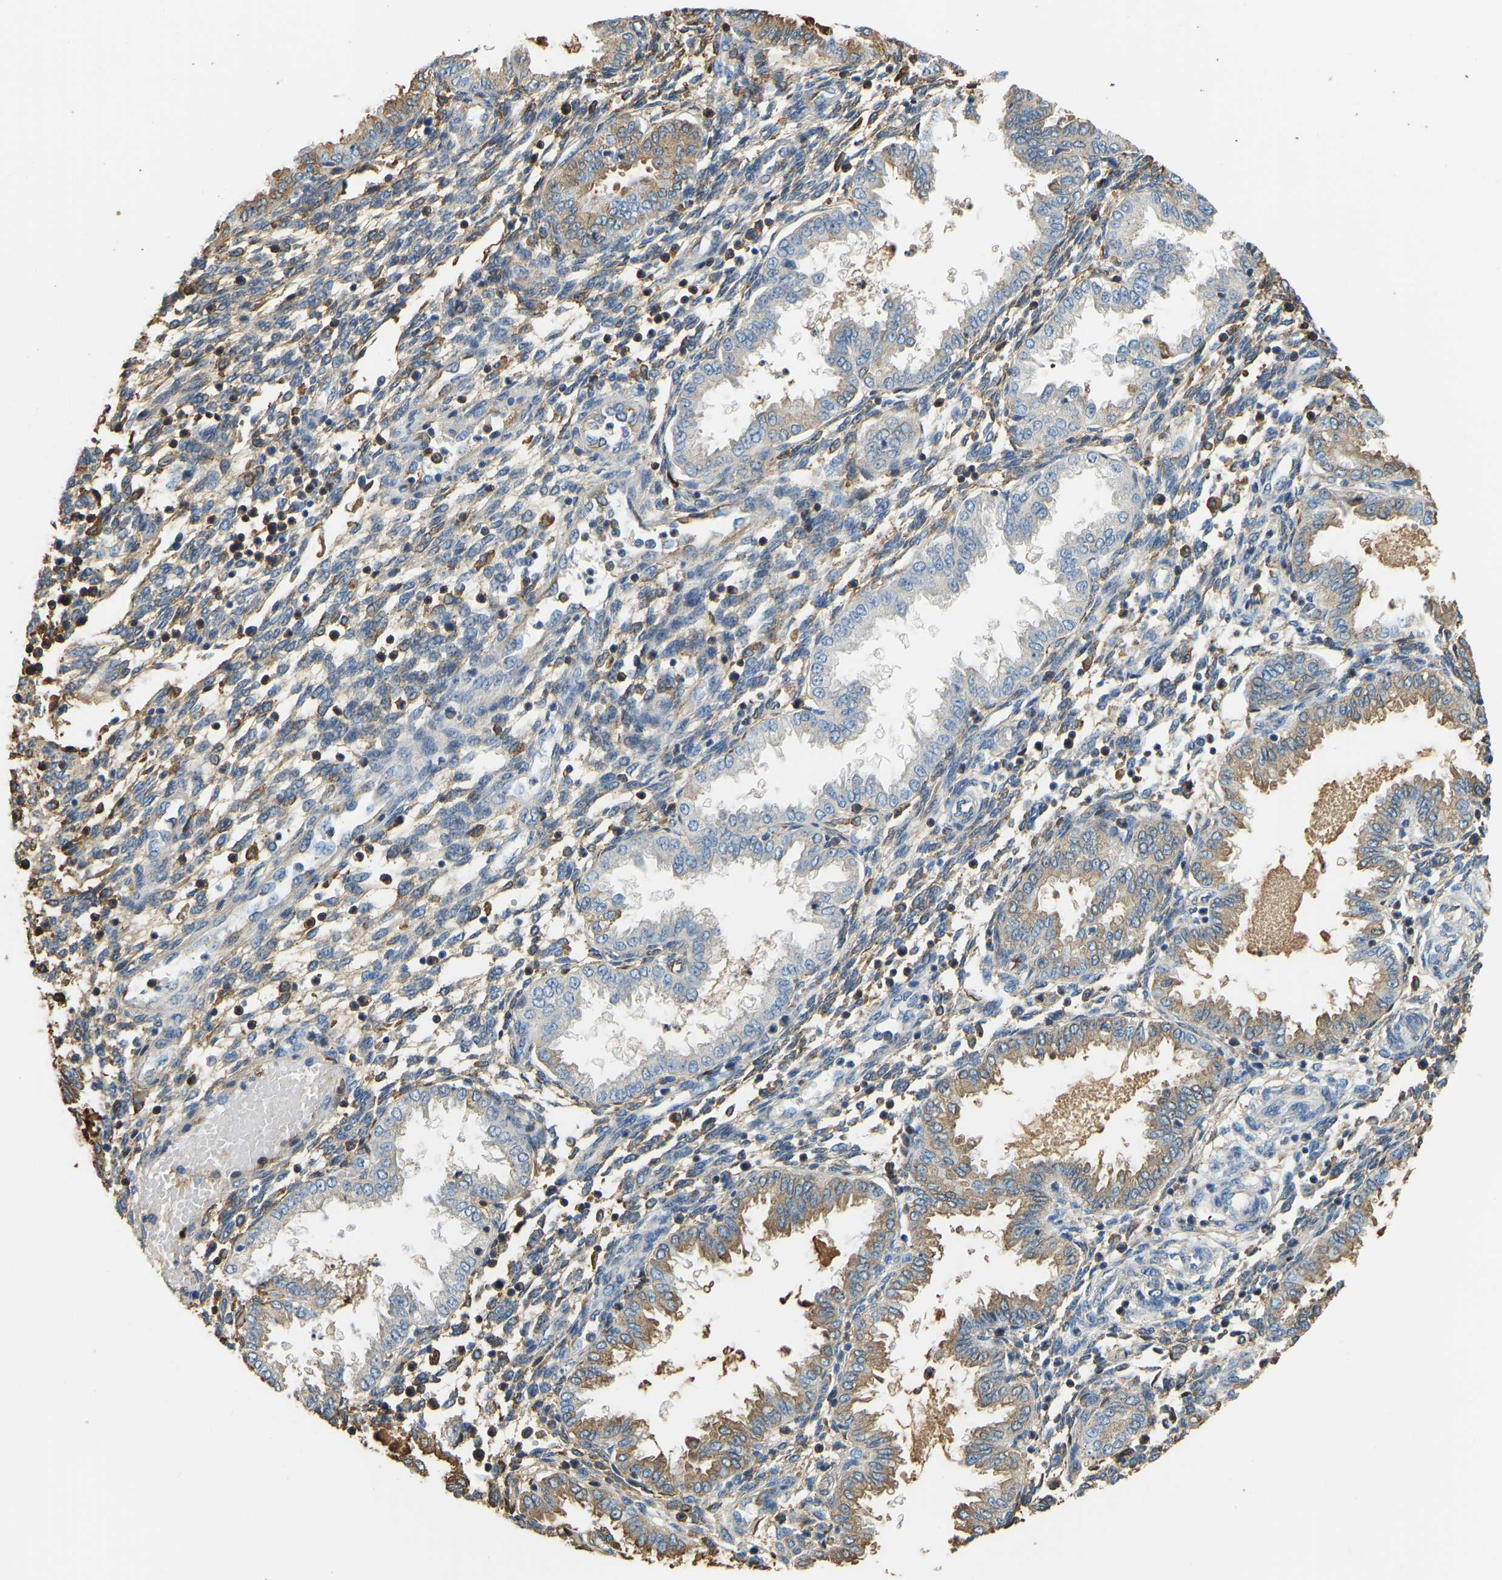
{"staining": {"intensity": "negative", "quantity": "none", "location": "none"}, "tissue": "endometrium", "cell_type": "Cells in endometrial stroma", "image_type": "normal", "snomed": [{"axis": "morphology", "description": "Normal tissue, NOS"}, {"axis": "topography", "description": "Endometrium"}], "caption": "Normal endometrium was stained to show a protein in brown. There is no significant staining in cells in endometrial stroma.", "gene": "THBS4", "patient": {"sex": "female", "age": 33}}